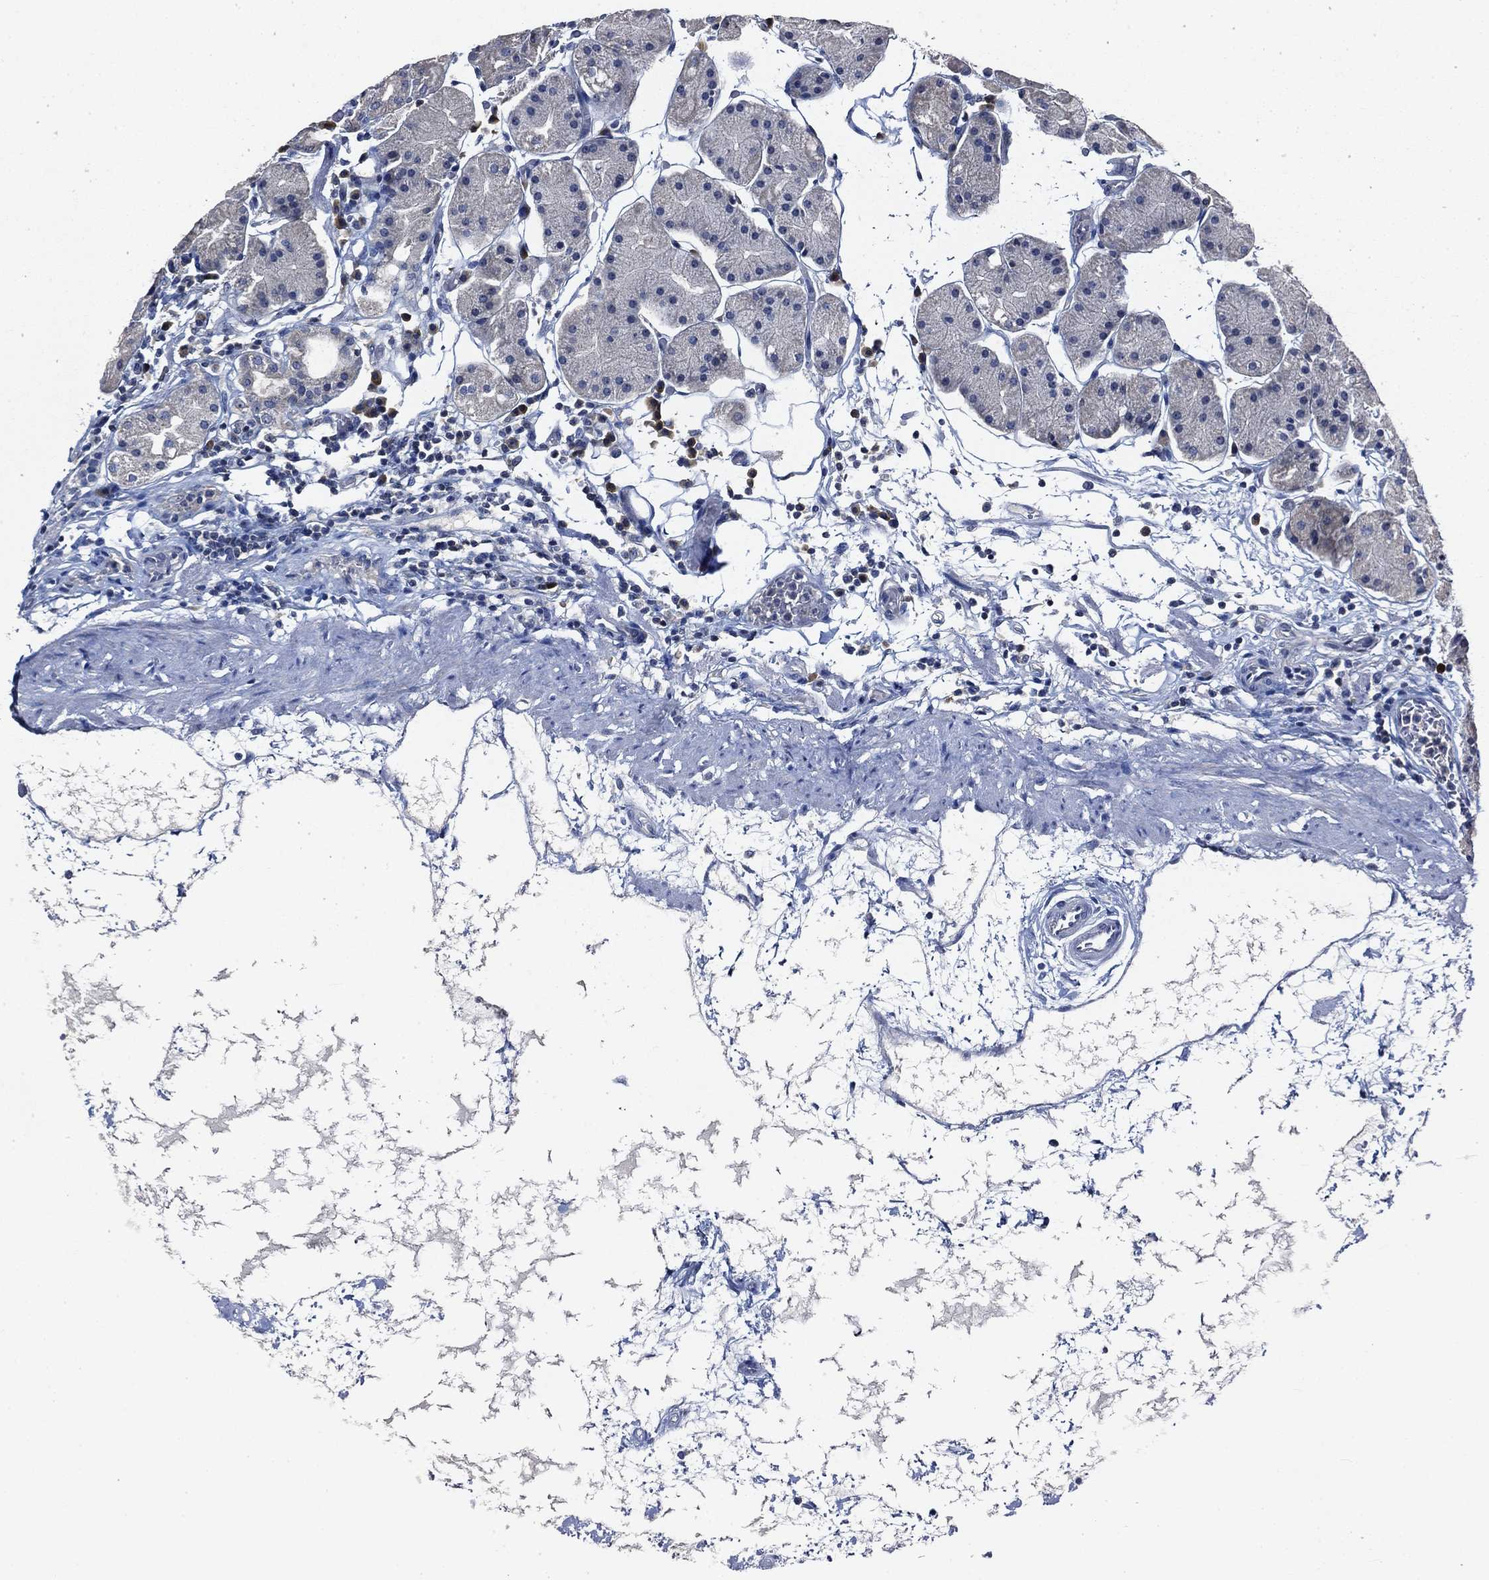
{"staining": {"intensity": "negative", "quantity": "none", "location": "none"}, "tissue": "stomach", "cell_type": "Glandular cells", "image_type": "normal", "snomed": [{"axis": "morphology", "description": "Normal tissue, NOS"}, {"axis": "topography", "description": "Stomach"}], "caption": "Immunohistochemistry photomicrograph of benign stomach: human stomach stained with DAB demonstrates no significant protein staining in glandular cells.", "gene": "POU2F2", "patient": {"sex": "male", "age": 54}}